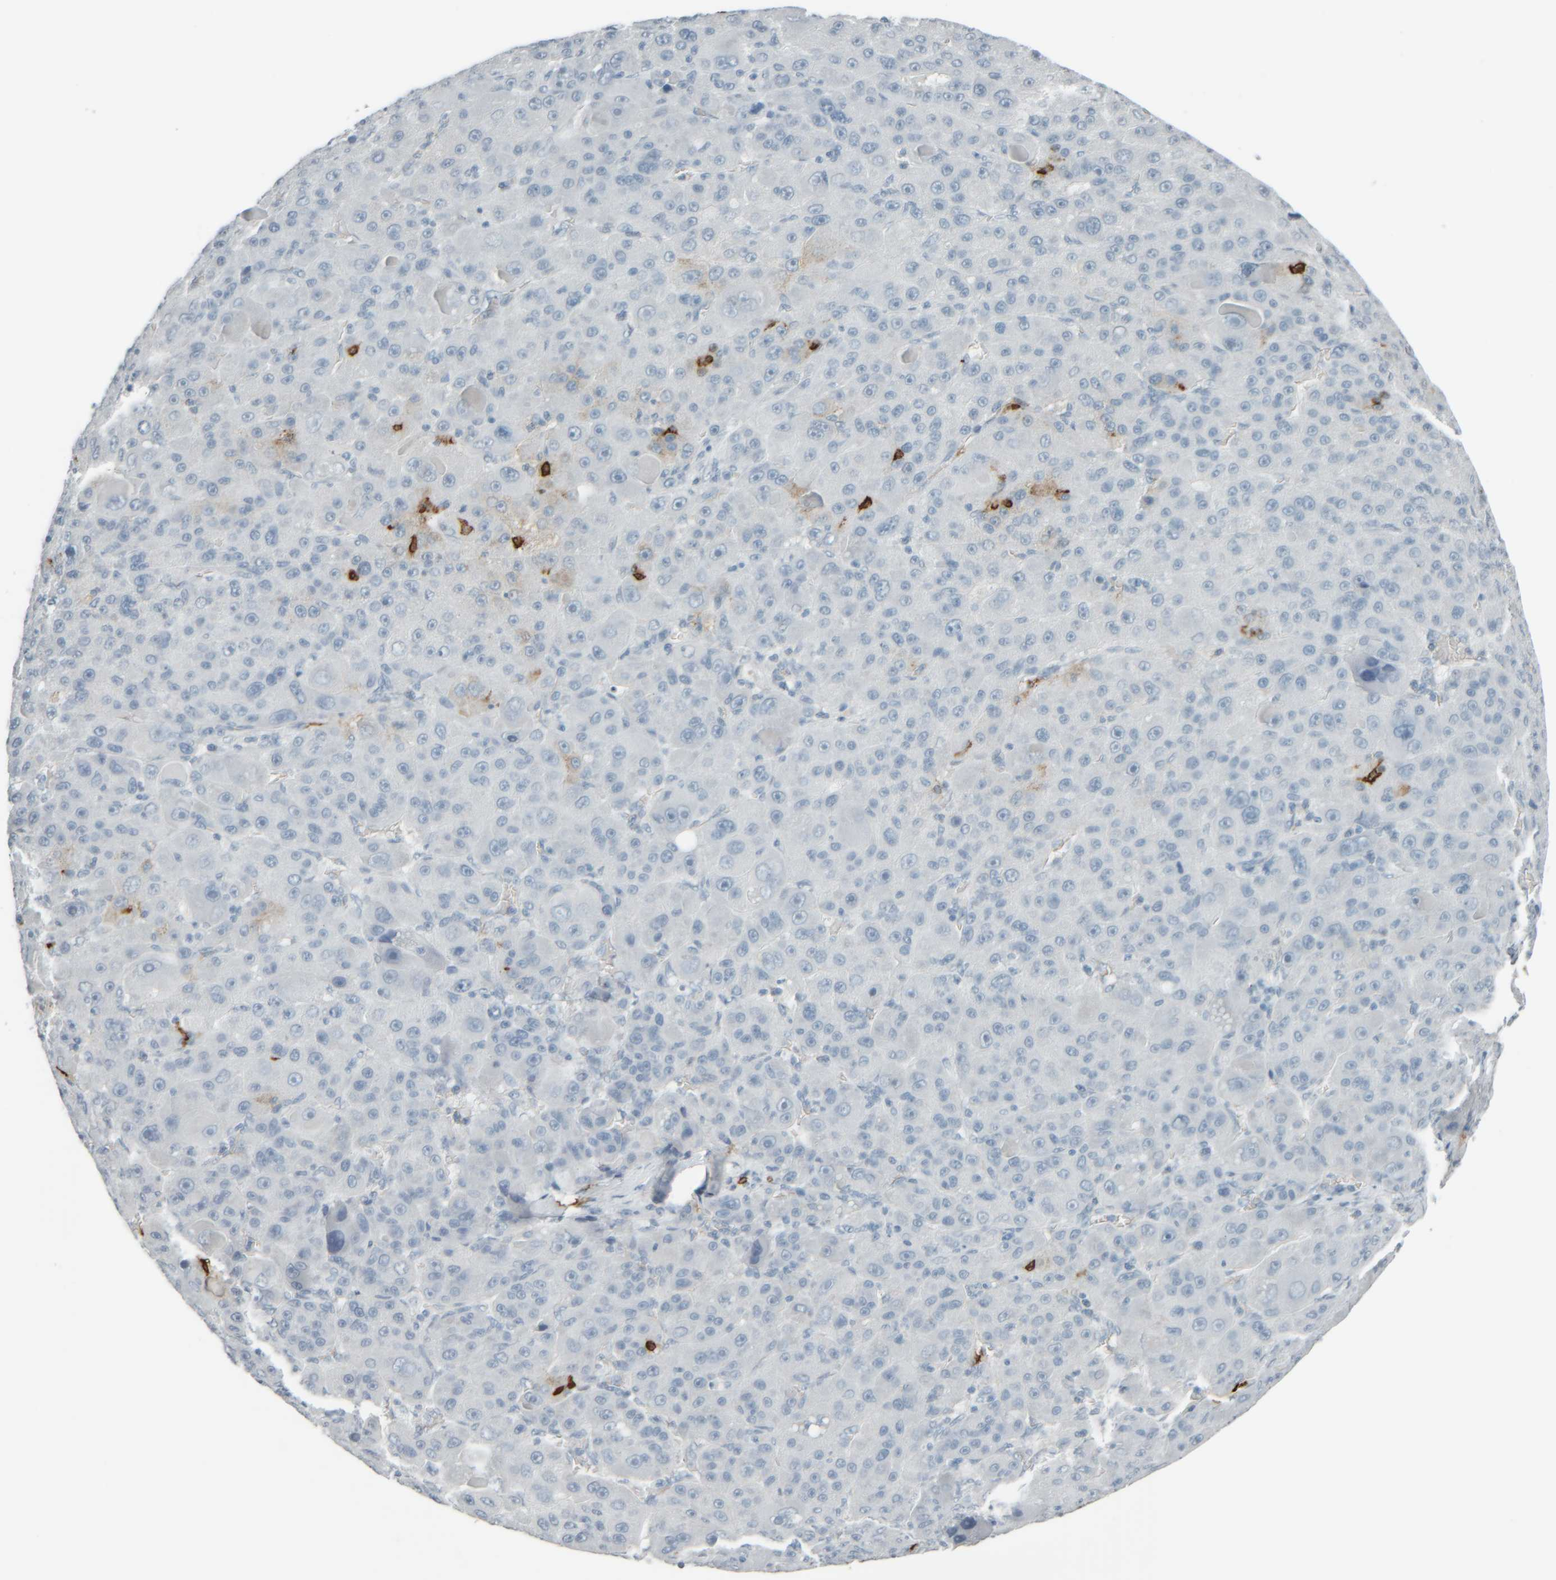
{"staining": {"intensity": "negative", "quantity": "none", "location": "none"}, "tissue": "liver cancer", "cell_type": "Tumor cells", "image_type": "cancer", "snomed": [{"axis": "morphology", "description": "Carcinoma, Hepatocellular, NOS"}, {"axis": "topography", "description": "Liver"}], "caption": "An image of human liver hepatocellular carcinoma is negative for staining in tumor cells. (Brightfield microscopy of DAB immunohistochemistry (IHC) at high magnification).", "gene": "TPSAB1", "patient": {"sex": "male", "age": 76}}